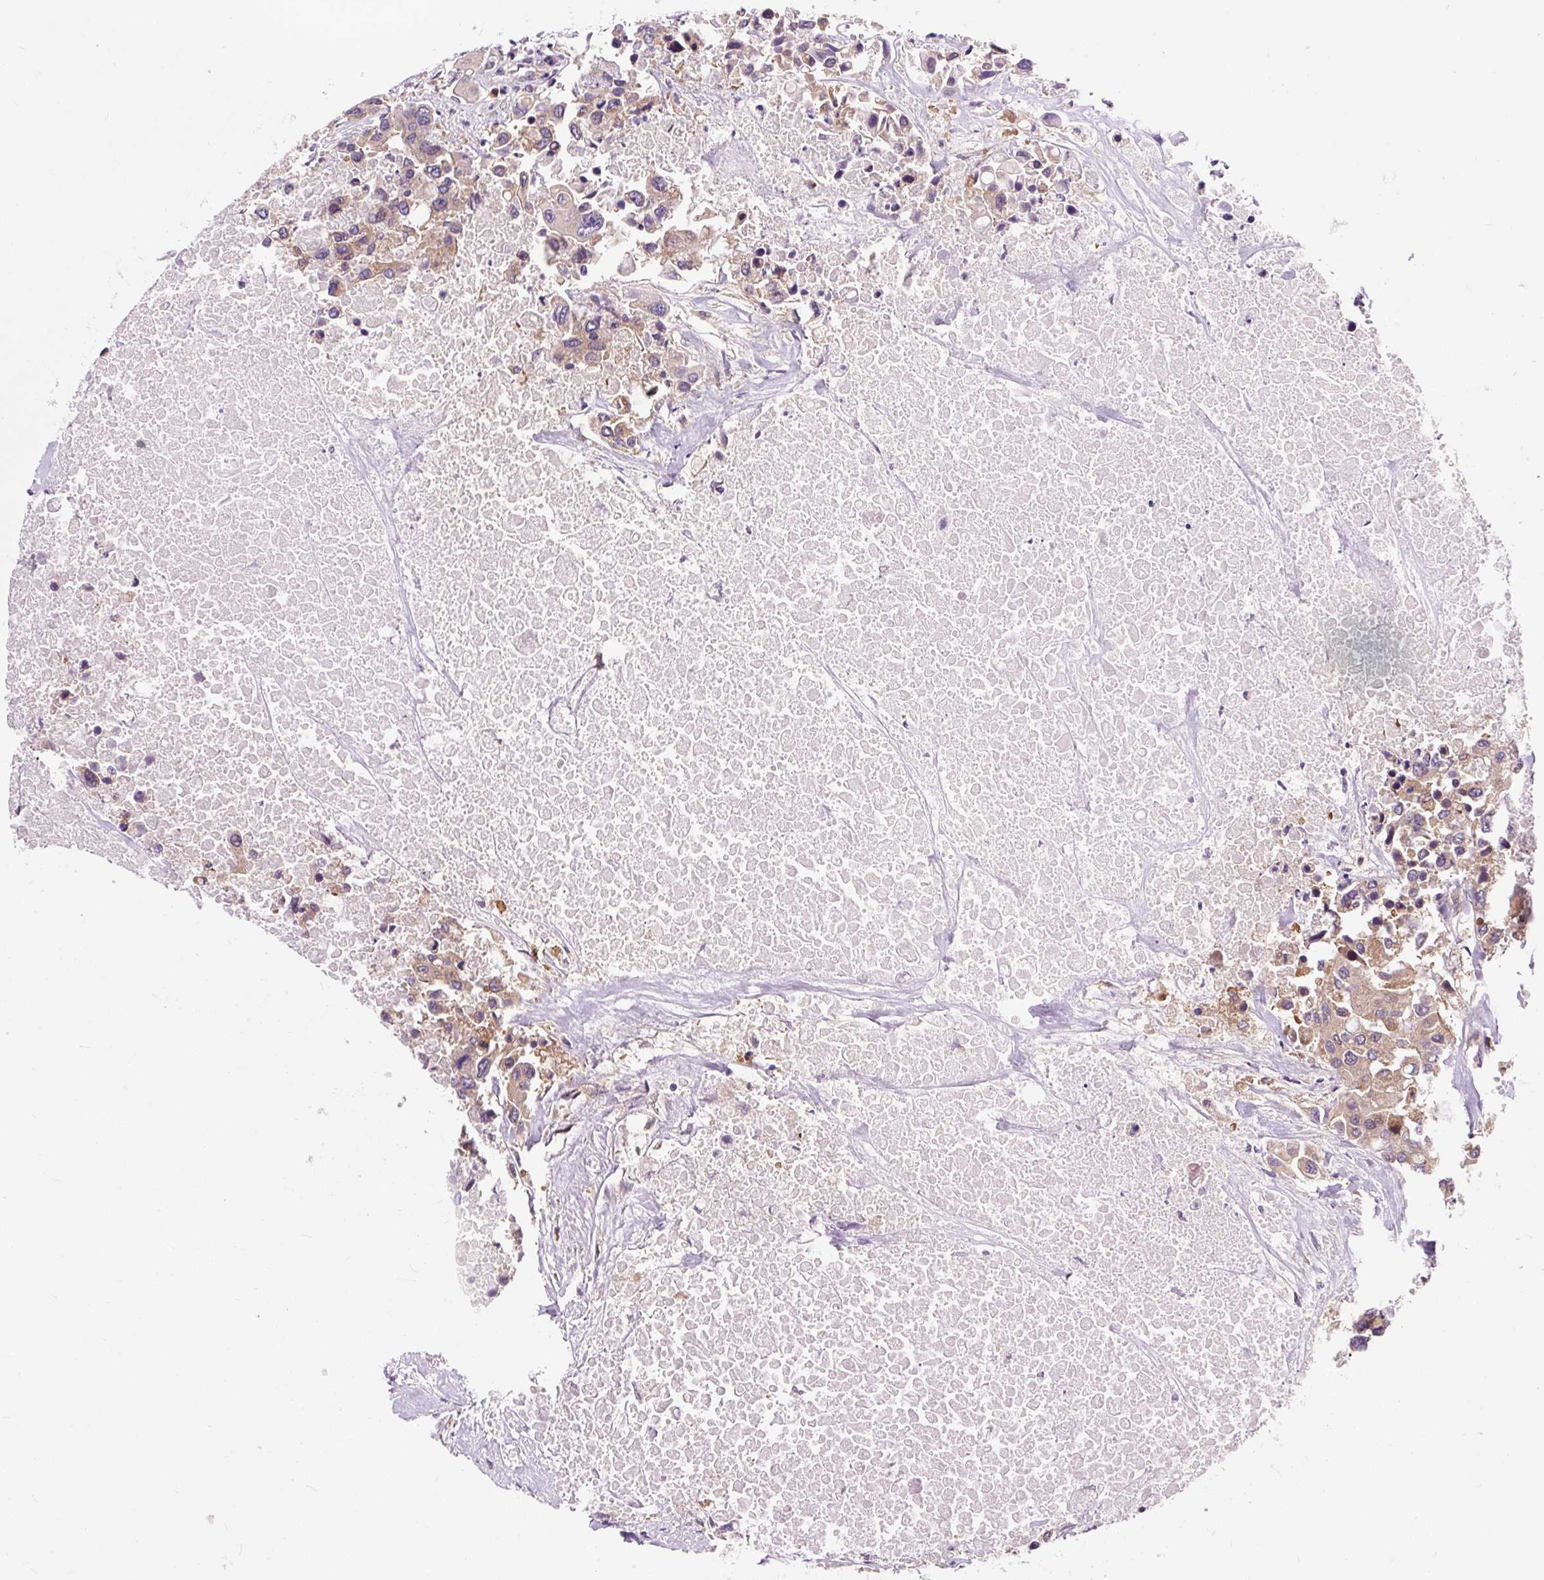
{"staining": {"intensity": "moderate", "quantity": ">75%", "location": "cytoplasmic/membranous"}, "tissue": "colorectal cancer", "cell_type": "Tumor cells", "image_type": "cancer", "snomed": [{"axis": "morphology", "description": "Adenocarcinoma, NOS"}, {"axis": "topography", "description": "Colon"}], "caption": "This is a photomicrograph of IHC staining of adenocarcinoma (colorectal), which shows moderate staining in the cytoplasmic/membranous of tumor cells.", "gene": "CISD3", "patient": {"sex": "male", "age": 77}}